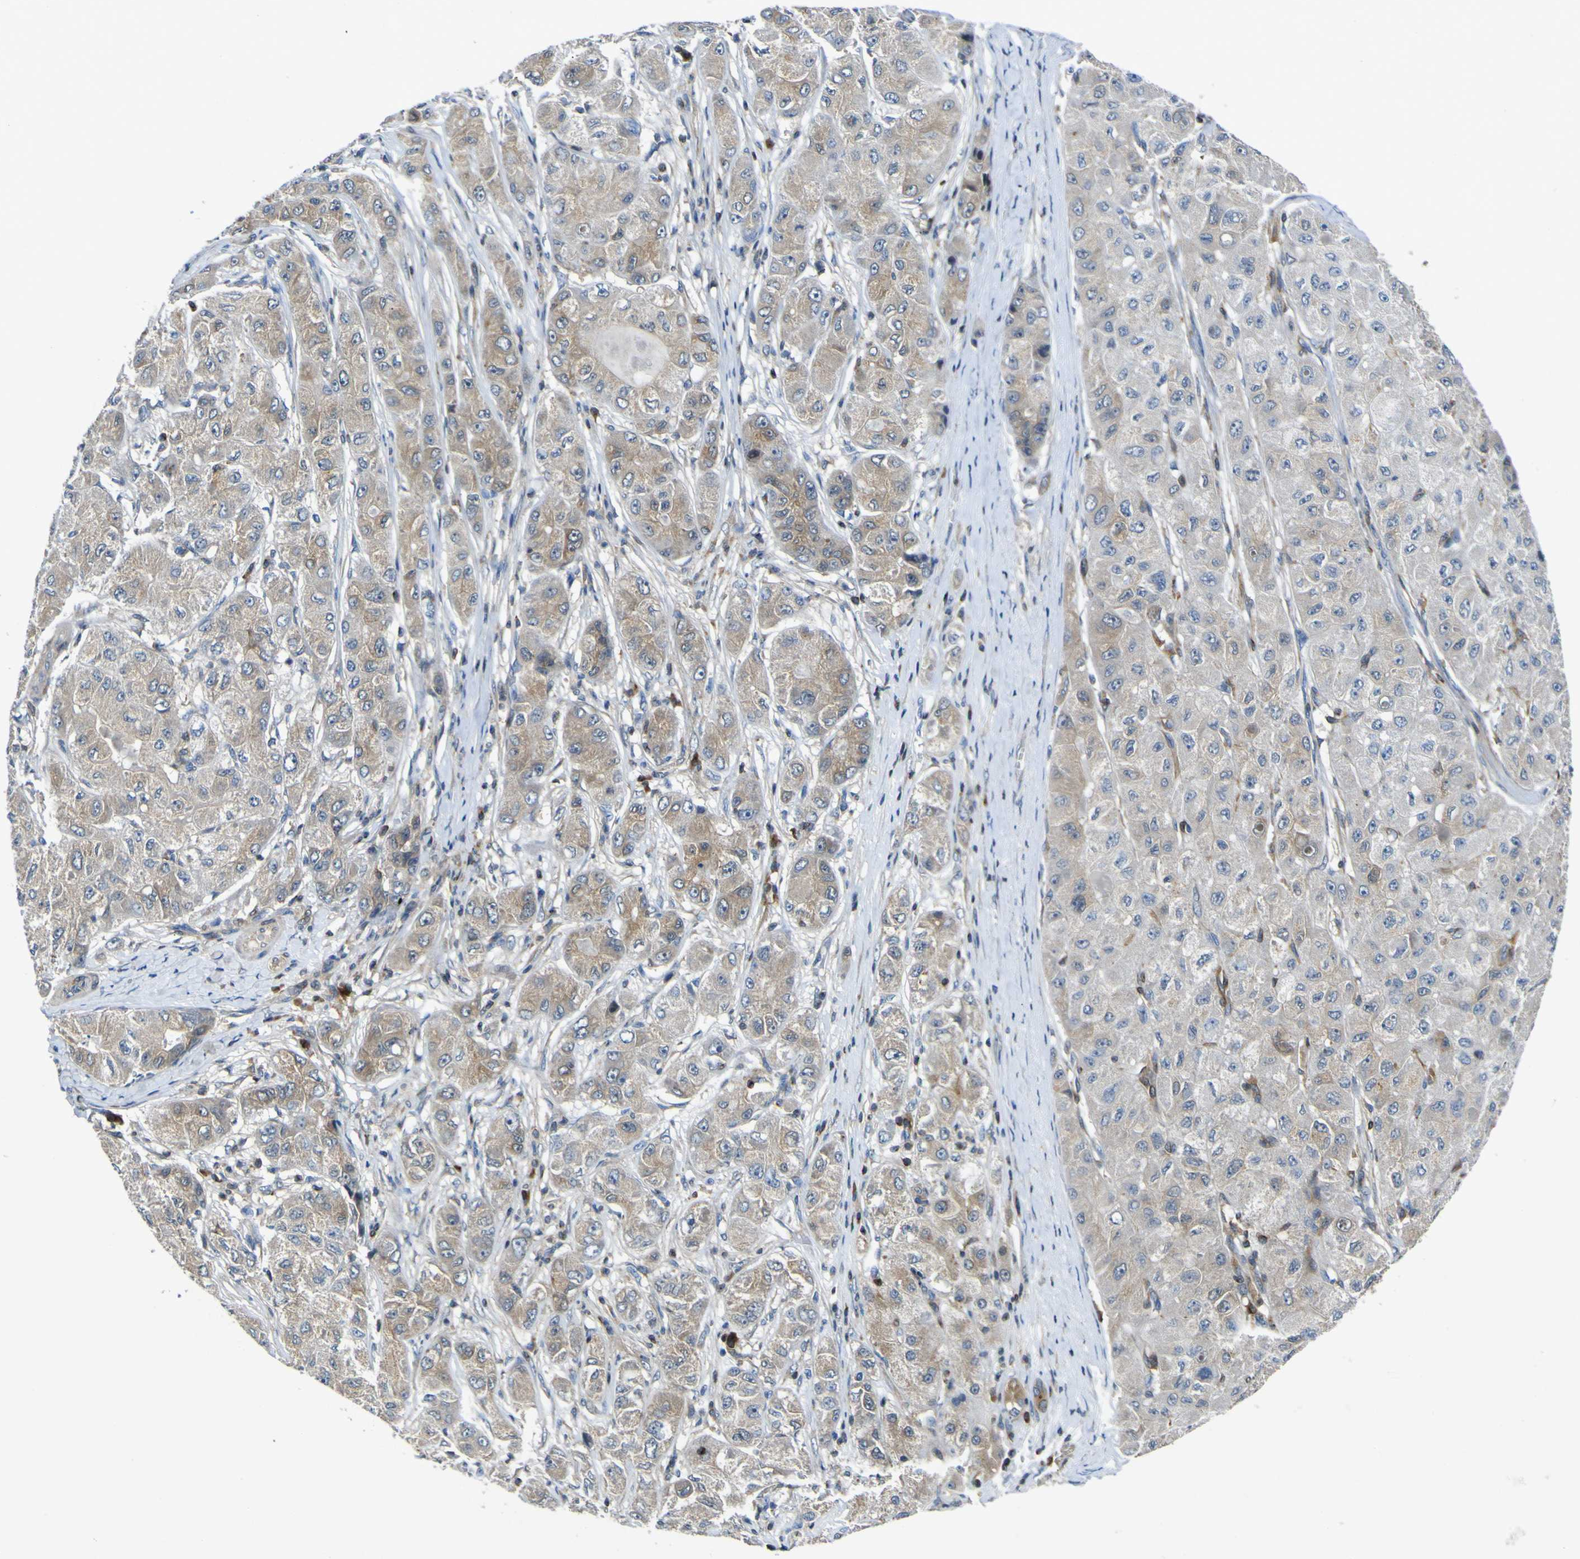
{"staining": {"intensity": "moderate", "quantity": "25%-75%", "location": "cytoplasmic/membranous"}, "tissue": "liver cancer", "cell_type": "Tumor cells", "image_type": "cancer", "snomed": [{"axis": "morphology", "description": "Carcinoma, Hepatocellular, NOS"}, {"axis": "topography", "description": "Liver"}], "caption": "Hepatocellular carcinoma (liver) stained for a protein shows moderate cytoplasmic/membranous positivity in tumor cells.", "gene": "EML2", "patient": {"sex": "male", "age": 80}}